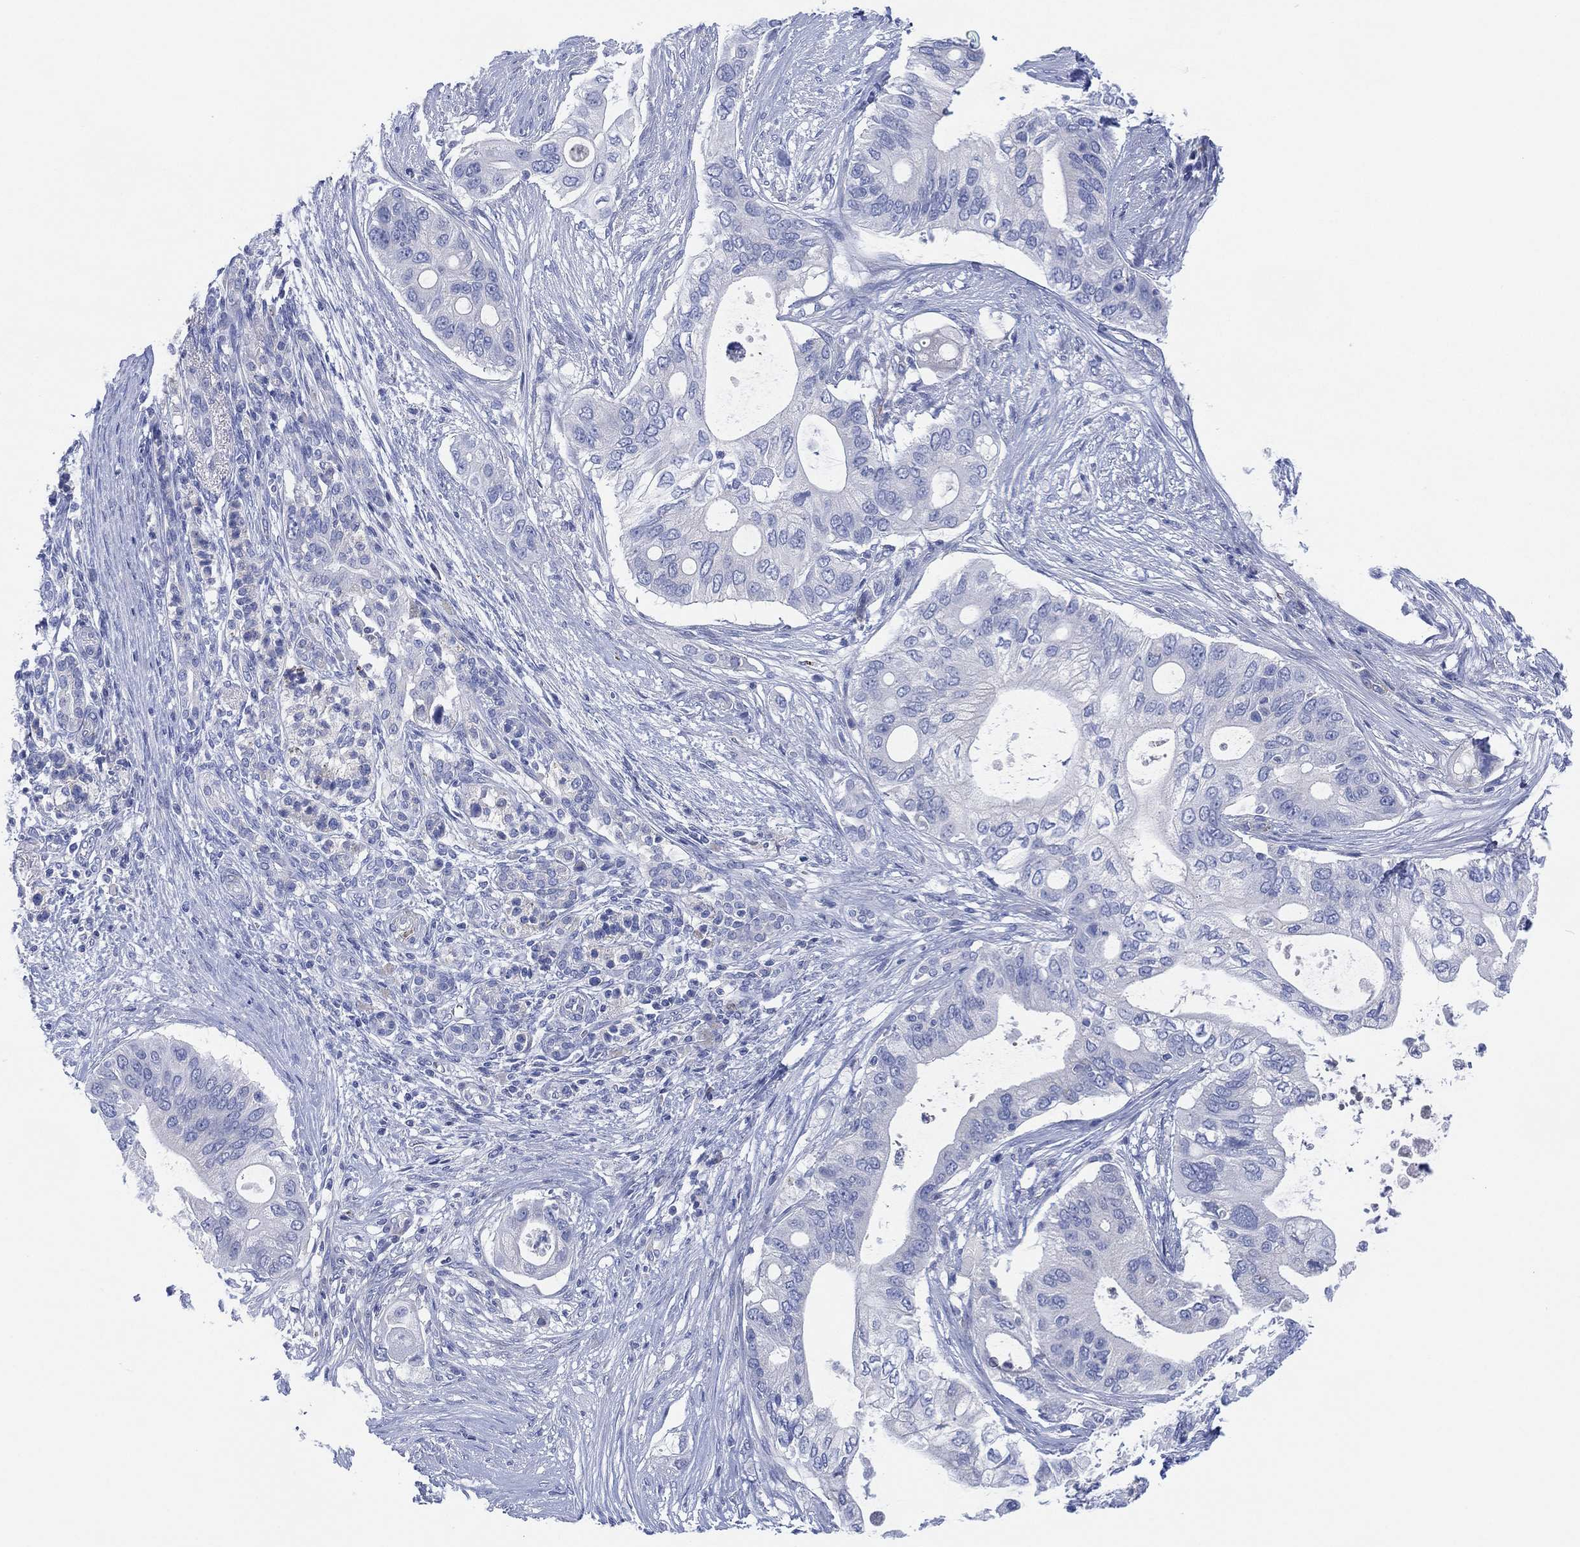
{"staining": {"intensity": "negative", "quantity": "none", "location": "none"}, "tissue": "pancreatic cancer", "cell_type": "Tumor cells", "image_type": "cancer", "snomed": [{"axis": "morphology", "description": "Adenocarcinoma, NOS"}, {"axis": "topography", "description": "Pancreas"}], "caption": "High magnification brightfield microscopy of adenocarcinoma (pancreatic) stained with DAB (3,3'-diaminobenzidine) (brown) and counterstained with hematoxylin (blue): tumor cells show no significant expression.", "gene": "ADAD2", "patient": {"sex": "female", "age": 72}}